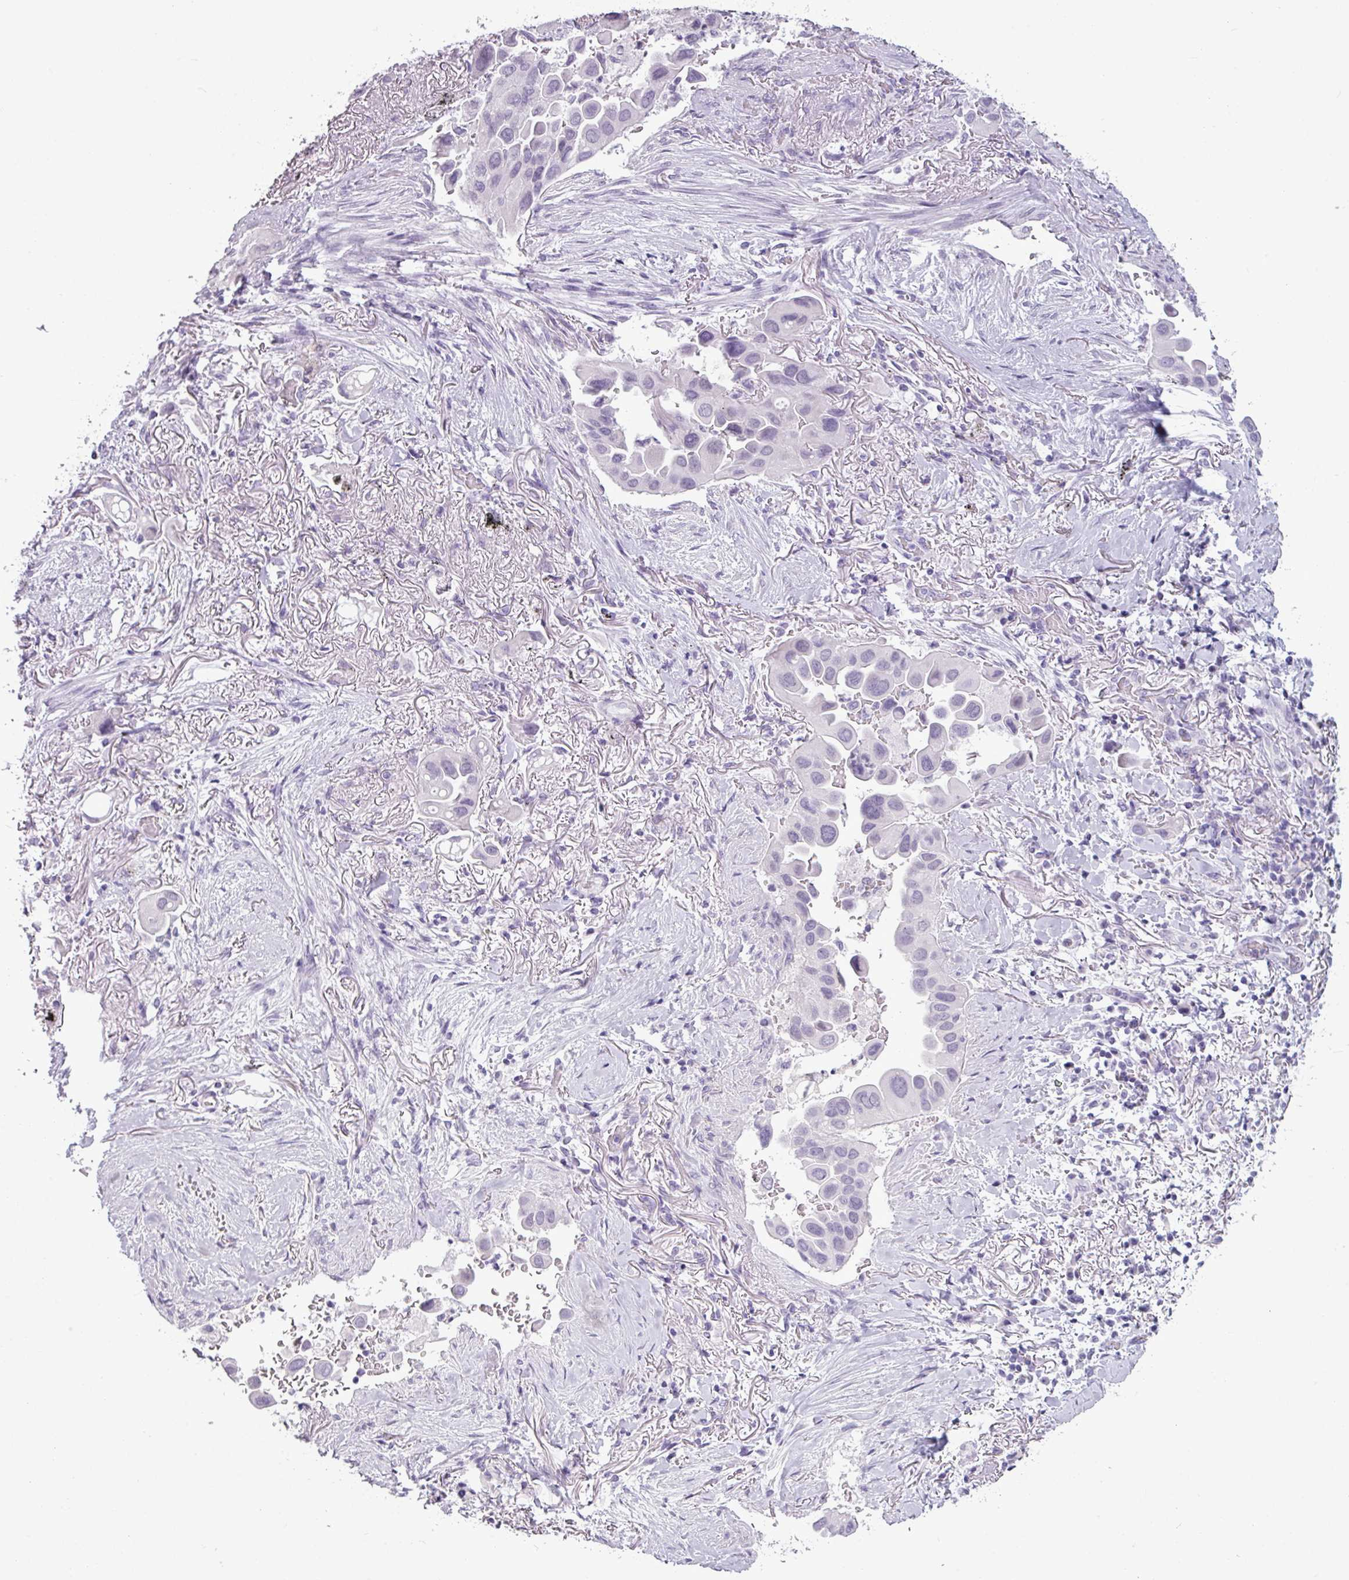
{"staining": {"intensity": "negative", "quantity": "none", "location": "none"}, "tissue": "lung cancer", "cell_type": "Tumor cells", "image_type": "cancer", "snomed": [{"axis": "morphology", "description": "Adenocarcinoma, NOS"}, {"axis": "topography", "description": "Lung"}], "caption": "Immunohistochemistry of lung cancer (adenocarcinoma) reveals no positivity in tumor cells.", "gene": "AMY2A", "patient": {"sex": "female", "age": 76}}